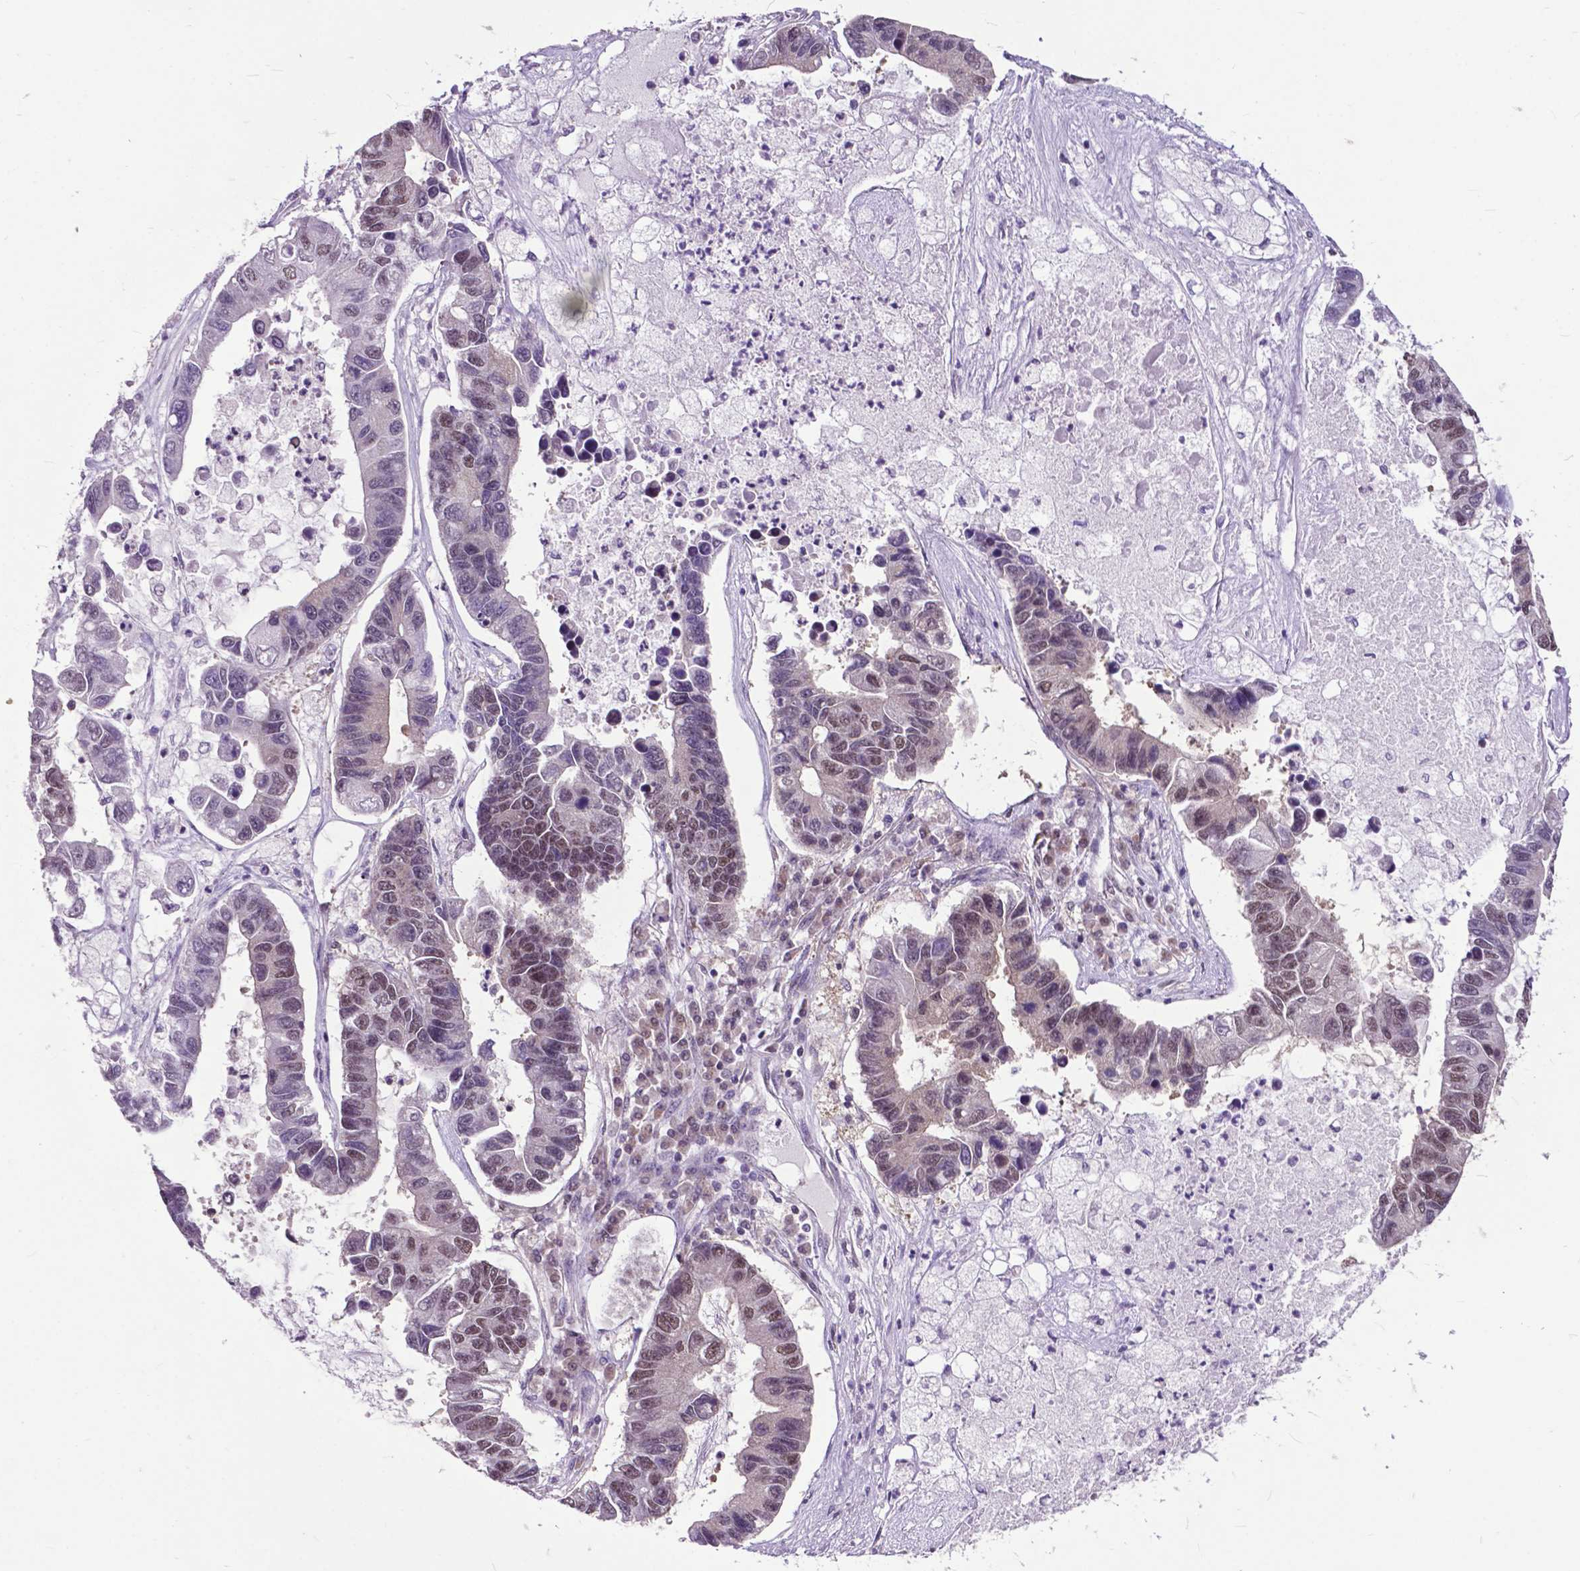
{"staining": {"intensity": "weak", "quantity": "25%-75%", "location": "nuclear"}, "tissue": "lung cancer", "cell_type": "Tumor cells", "image_type": "cancer", "snomed": [{"axis": "morphology", "description": "Adenocarcinoma, NOS"}, {"axis": "topography", "description": "Bronchus"}, {"axis": "topography", "description": "Lung"}], "caption": "Protein expression analysis of human lung cancer reveals weak nuclear expression in approximately 25%-75% of tumor cells. Using DAB (brown) and hematoxylin (blue) stains, captured at high magnification using brightfield microscopy.", "gene": "FAF1", "patient": {"sex": "female", "age": 51}}